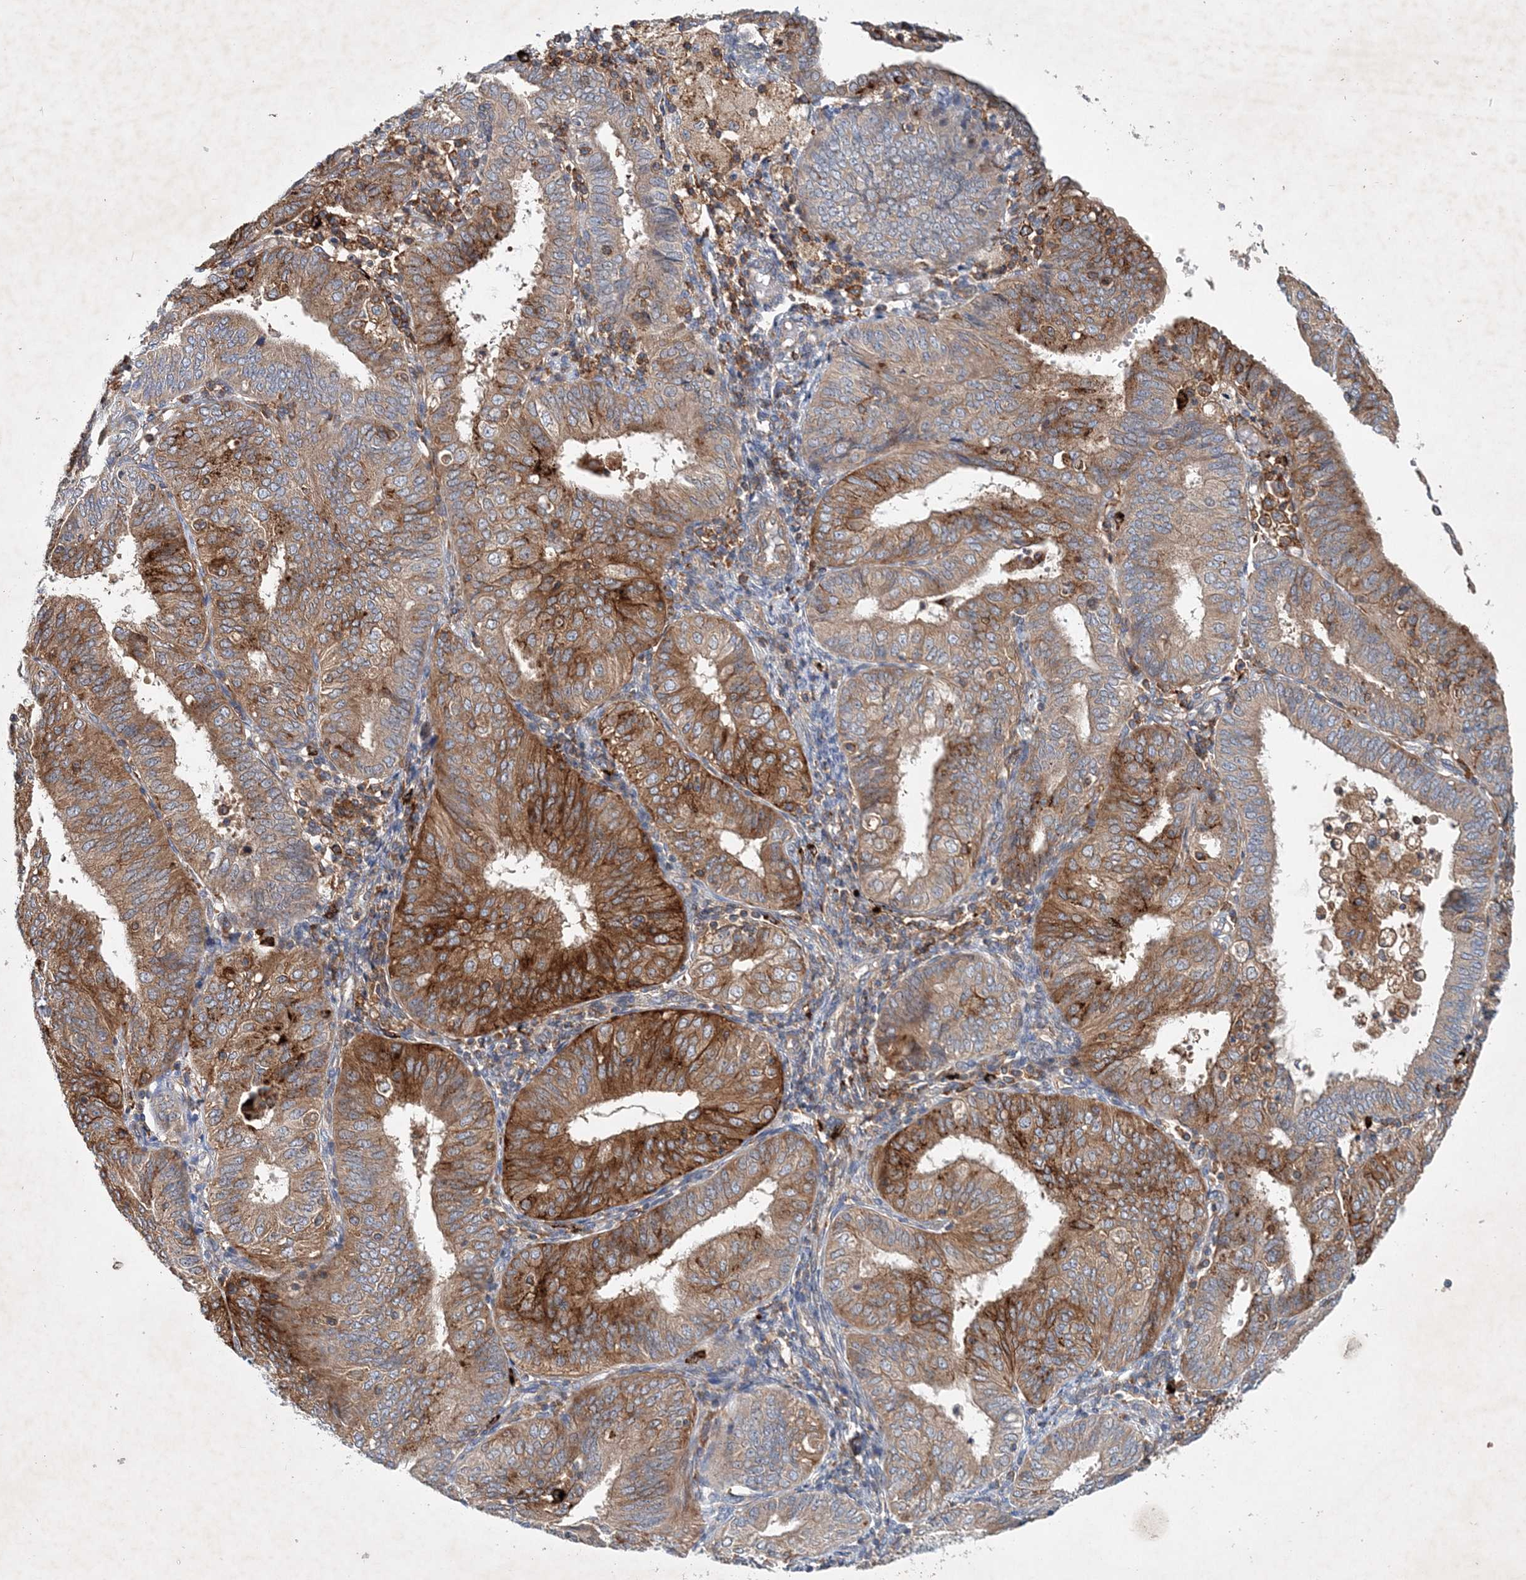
{"staining": {"intensity": "strong", "quantity": "25%-75%", "location": "cytoplasmic/membranous"}, "tissue": "endometrial cancer", "cell_type": "Tumor cells", "image_type": "cancer", "snomed": [{"axis": "morphology", "description": "Adenocarcinoma, NOS"}, {"axis": "topography", "description": "Endometrium"}], "caption": "A histopathology image showing strong cytoplasmic/membranous staining in about 25%-75% of tumor cells in endometrial adenocarcinoma, as visualized by brown immunohistochemical staining.", "gene": "P2RY10", "patient": {"sex": "female", "age": 58}}